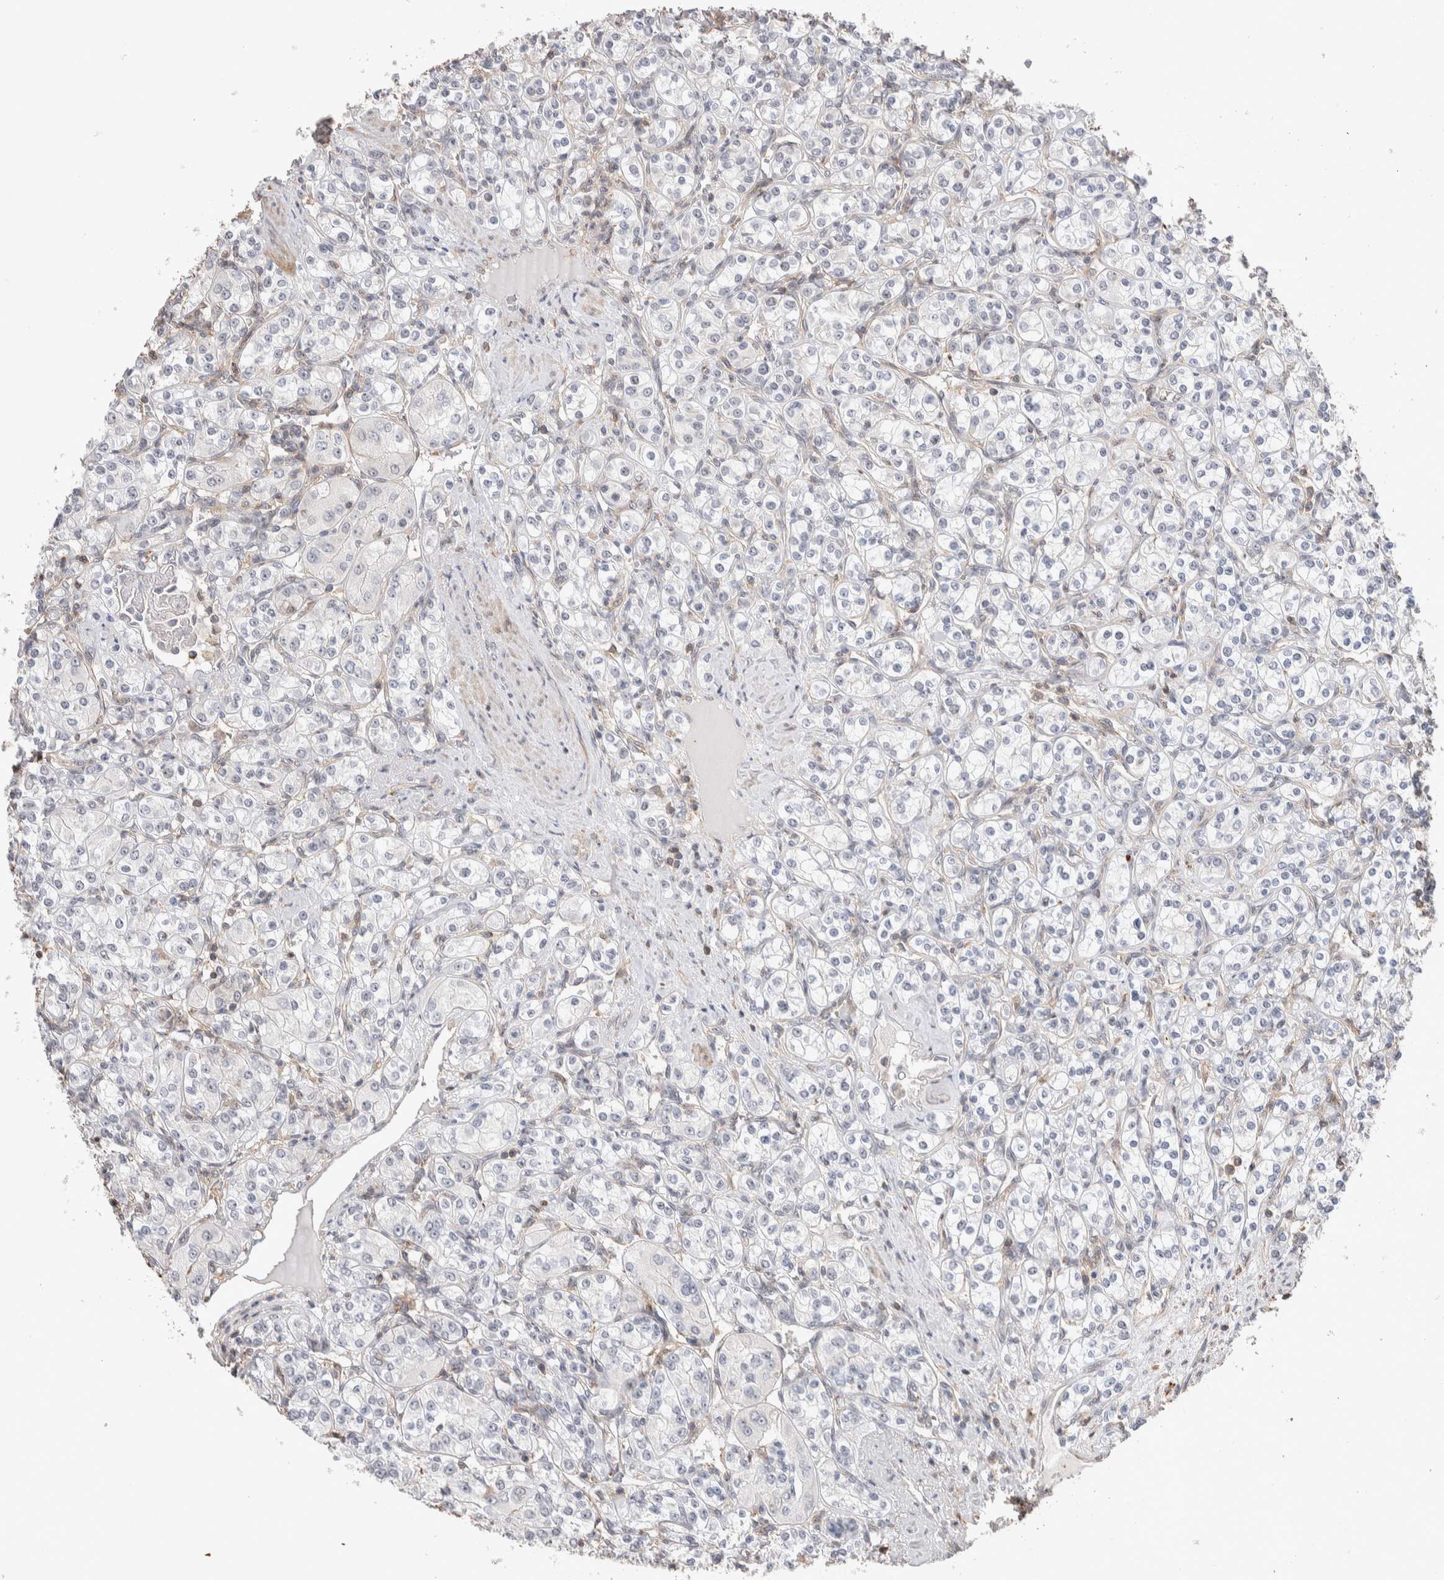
{"staining": {"intensity": "negative", "quantity": "none", "location": "none"}, "tissue": "renal cancer", "cell_type": "Tumor cells", "image_type": "cancer", "snomed": [{"axis": "morphology", "description": "Adenocarcinoma, NOS"}, {"axis": "topography", "description": "Kidney"}], "caption": "DAB (3,3'-diaminobenzidine) immunohistochemical staining of renal adenocarcinoma displays no significant positivity in tumor cells. (DAB immunohistochemistry (IHC) visualized using brightfield microscopy, high magnification).", "gene": "ZNF704", "patient": {"sex": "male", "age": 77}}